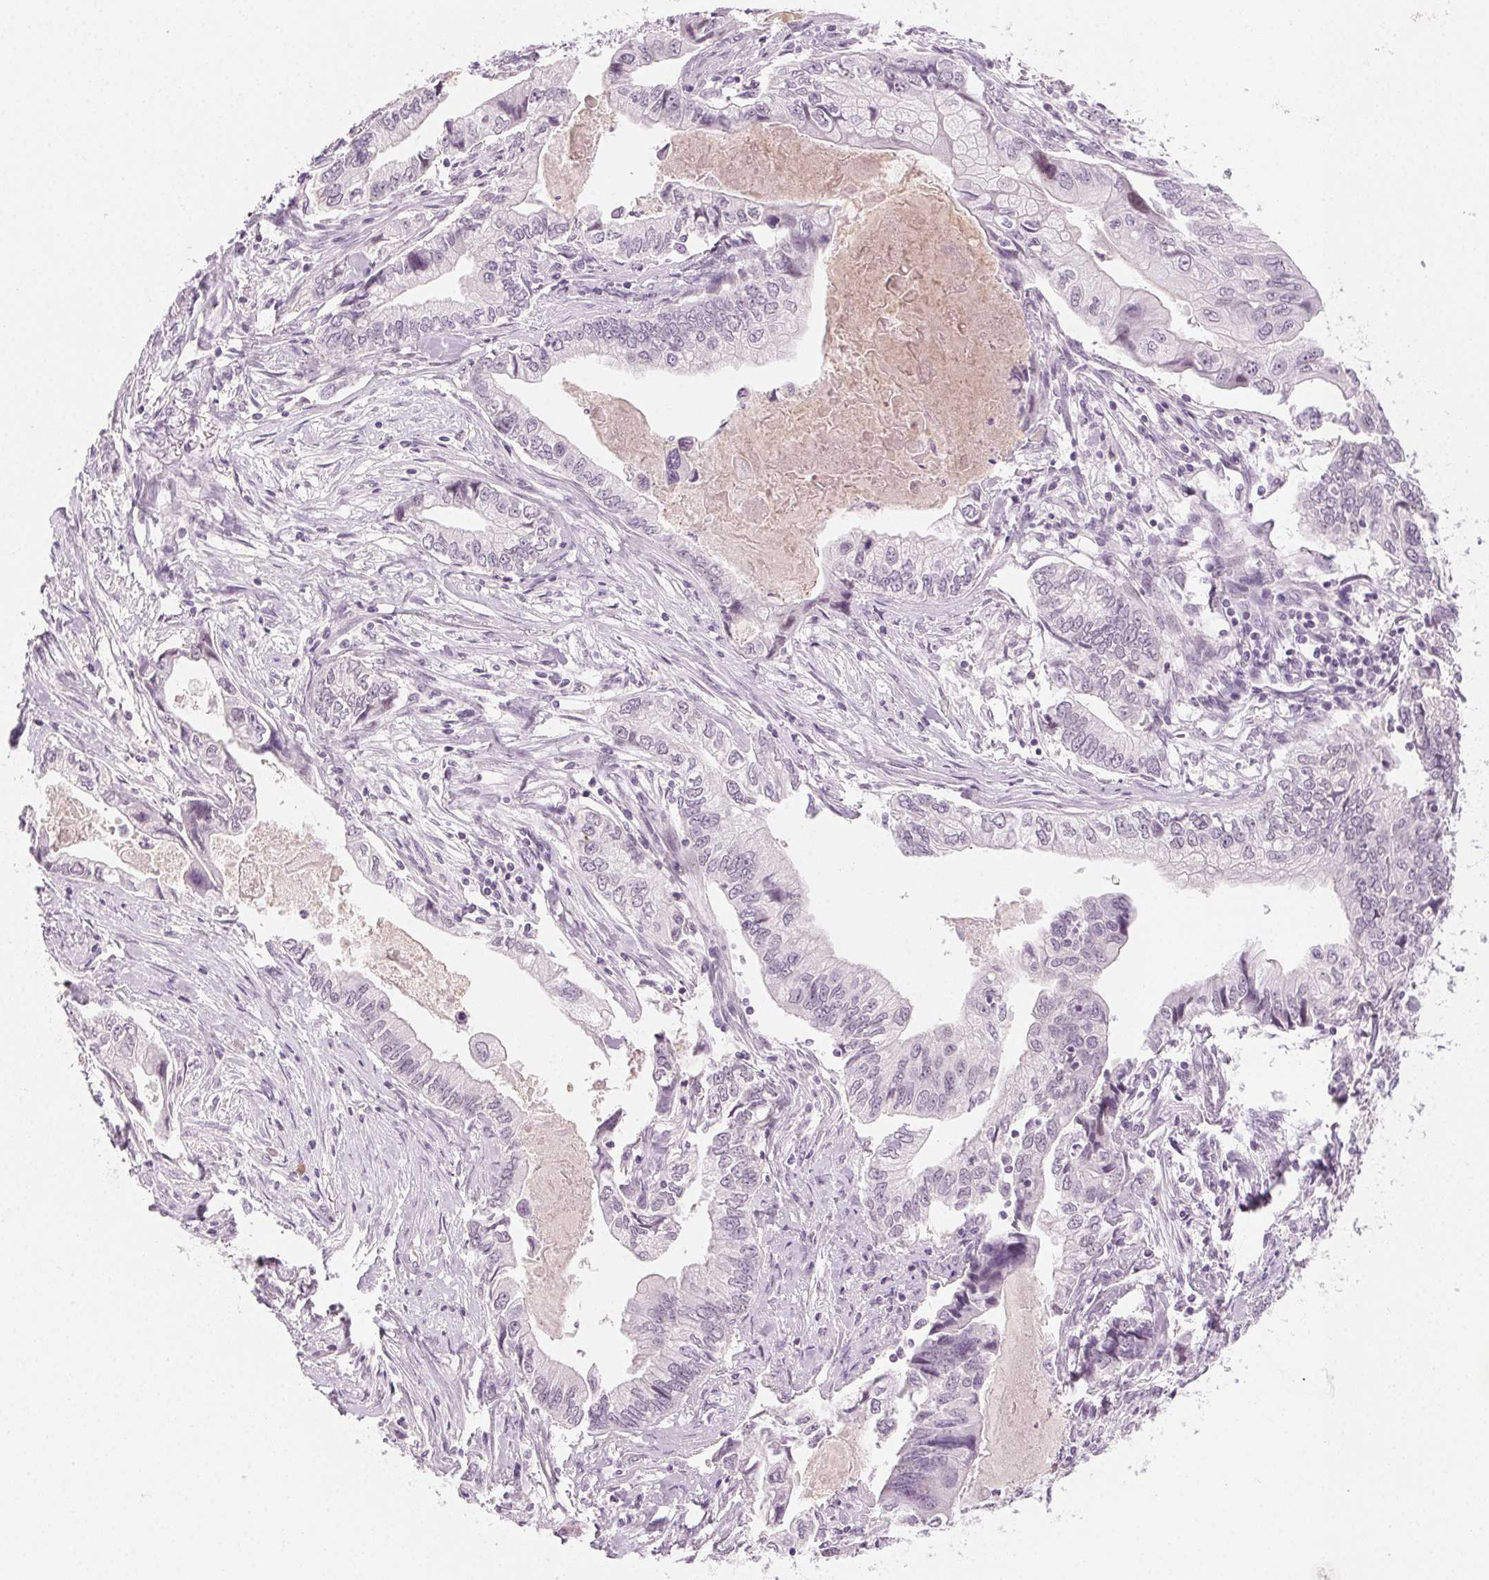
{"staining": {"intensity": "negative", "quantity": "none", "location": "none"}, "tissue": "stomach cancer", "cell_type": "Tumor cells", "image_type": "cancer", "snomed": [{"axis": "morphology", "description": "Adenocarcinoma, NOS"}, {"axis": "topography", "description": "Pancreas"}, {"axis": "topography", "description": "Stomach, upper"}], "caption": "Immunohistochemistry (IHC) of human stomach adenocarcinoma shows no expression in tumor cells.", "gene": "HSF5", "patient": {"sex": "male", "age": 77}}